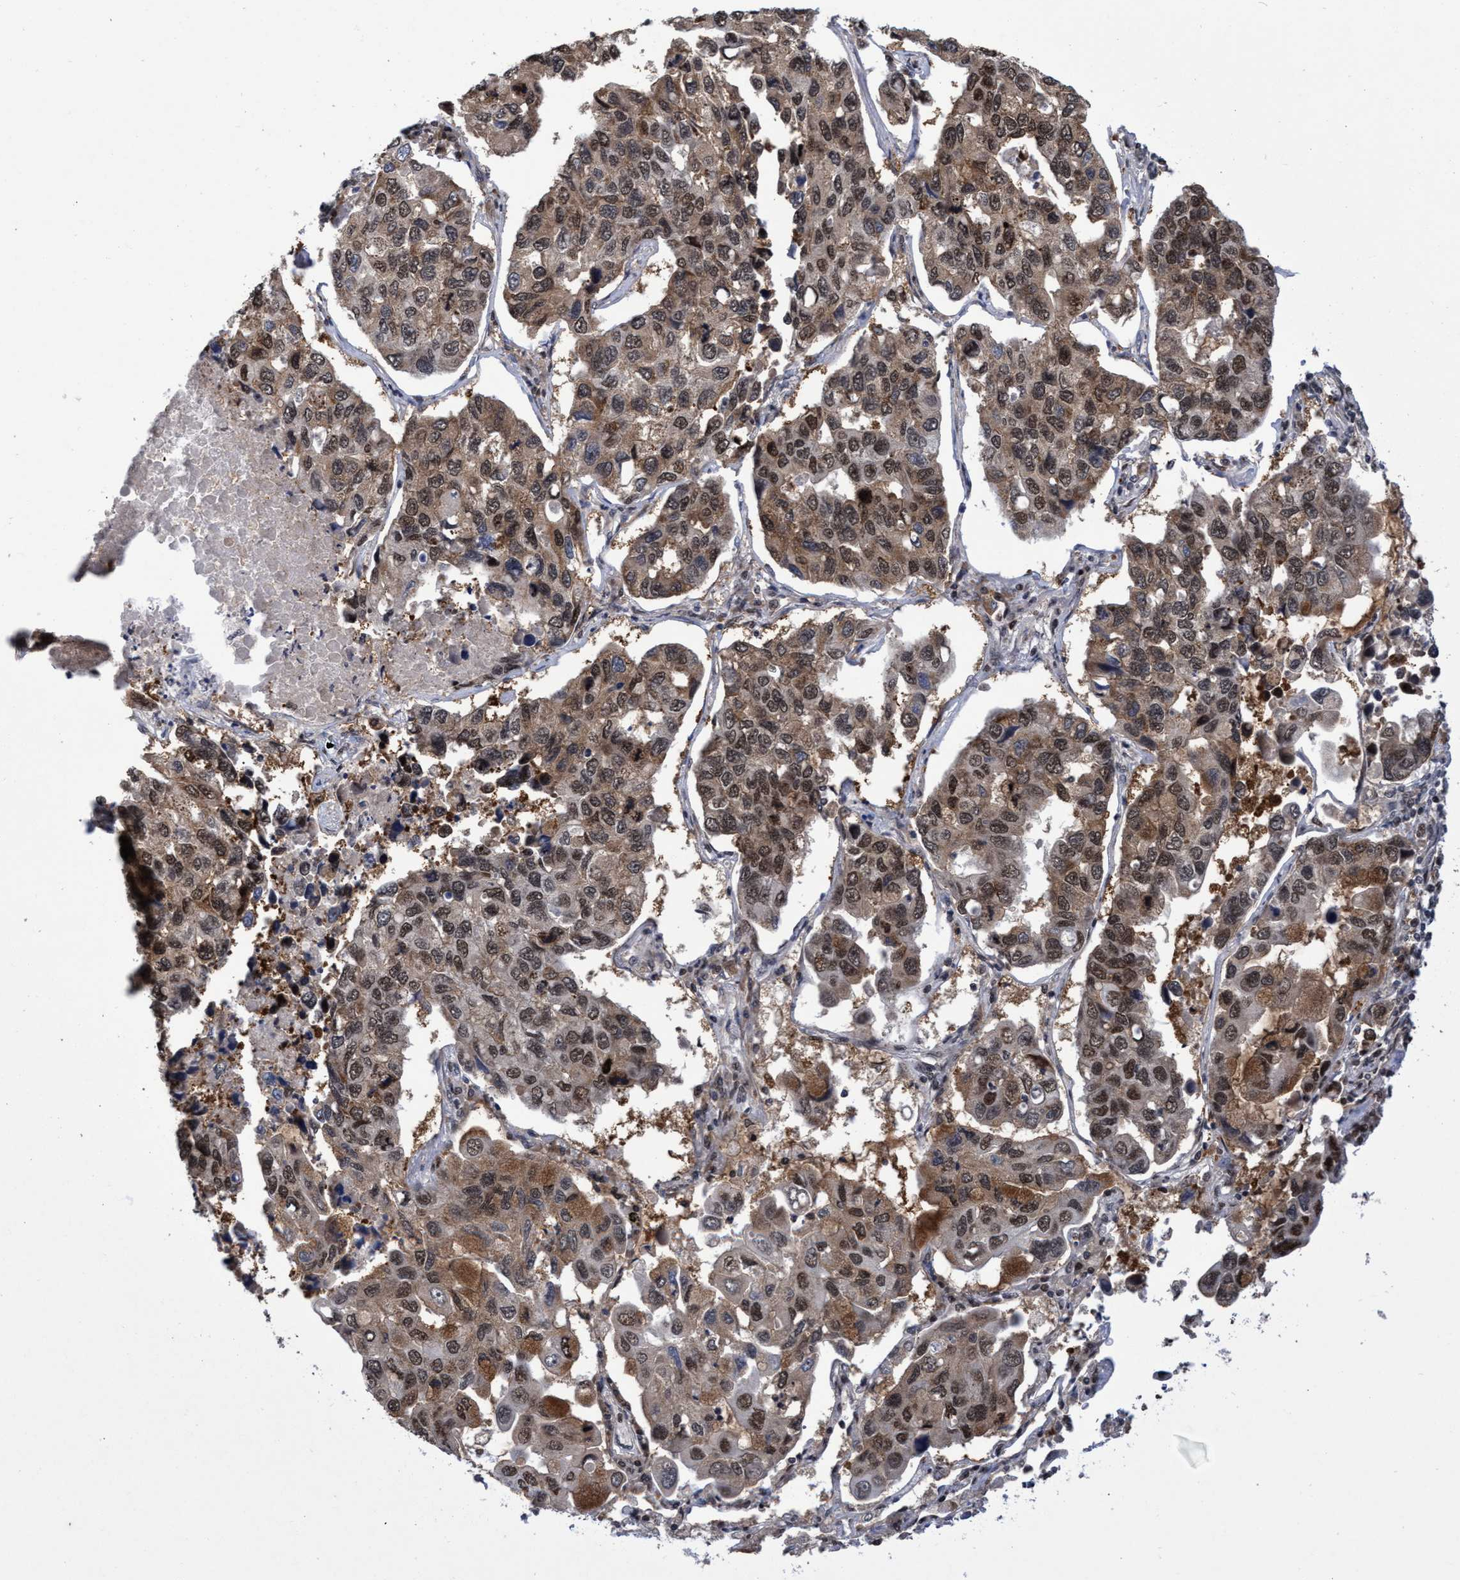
{"staining": {"intensity": "moderate", "quantity": ">75%", "location": "cytoplasmic/membranous,nuclear"}, "tissue": "lung cancer", "cell_type": "Tumor cells", "image_type": "cancer", "snomed": [{"axis": "morphology", "description": "Adenocarcinoma, NOS"}, {"axis": "topography", "description": "Lung"}], "caption": "A high-resolution histopathology image shows IHC staining of lung adenocarcinoma, which exhibits moderate cytoplasmic/membranous and nuclear expression in about >75% of tumor cells. The protein of interest is shown in brown color, while the nuclei are stained blue.", "gene": "GTF2F1", "patient": {"sex": "male", "age": 64}}